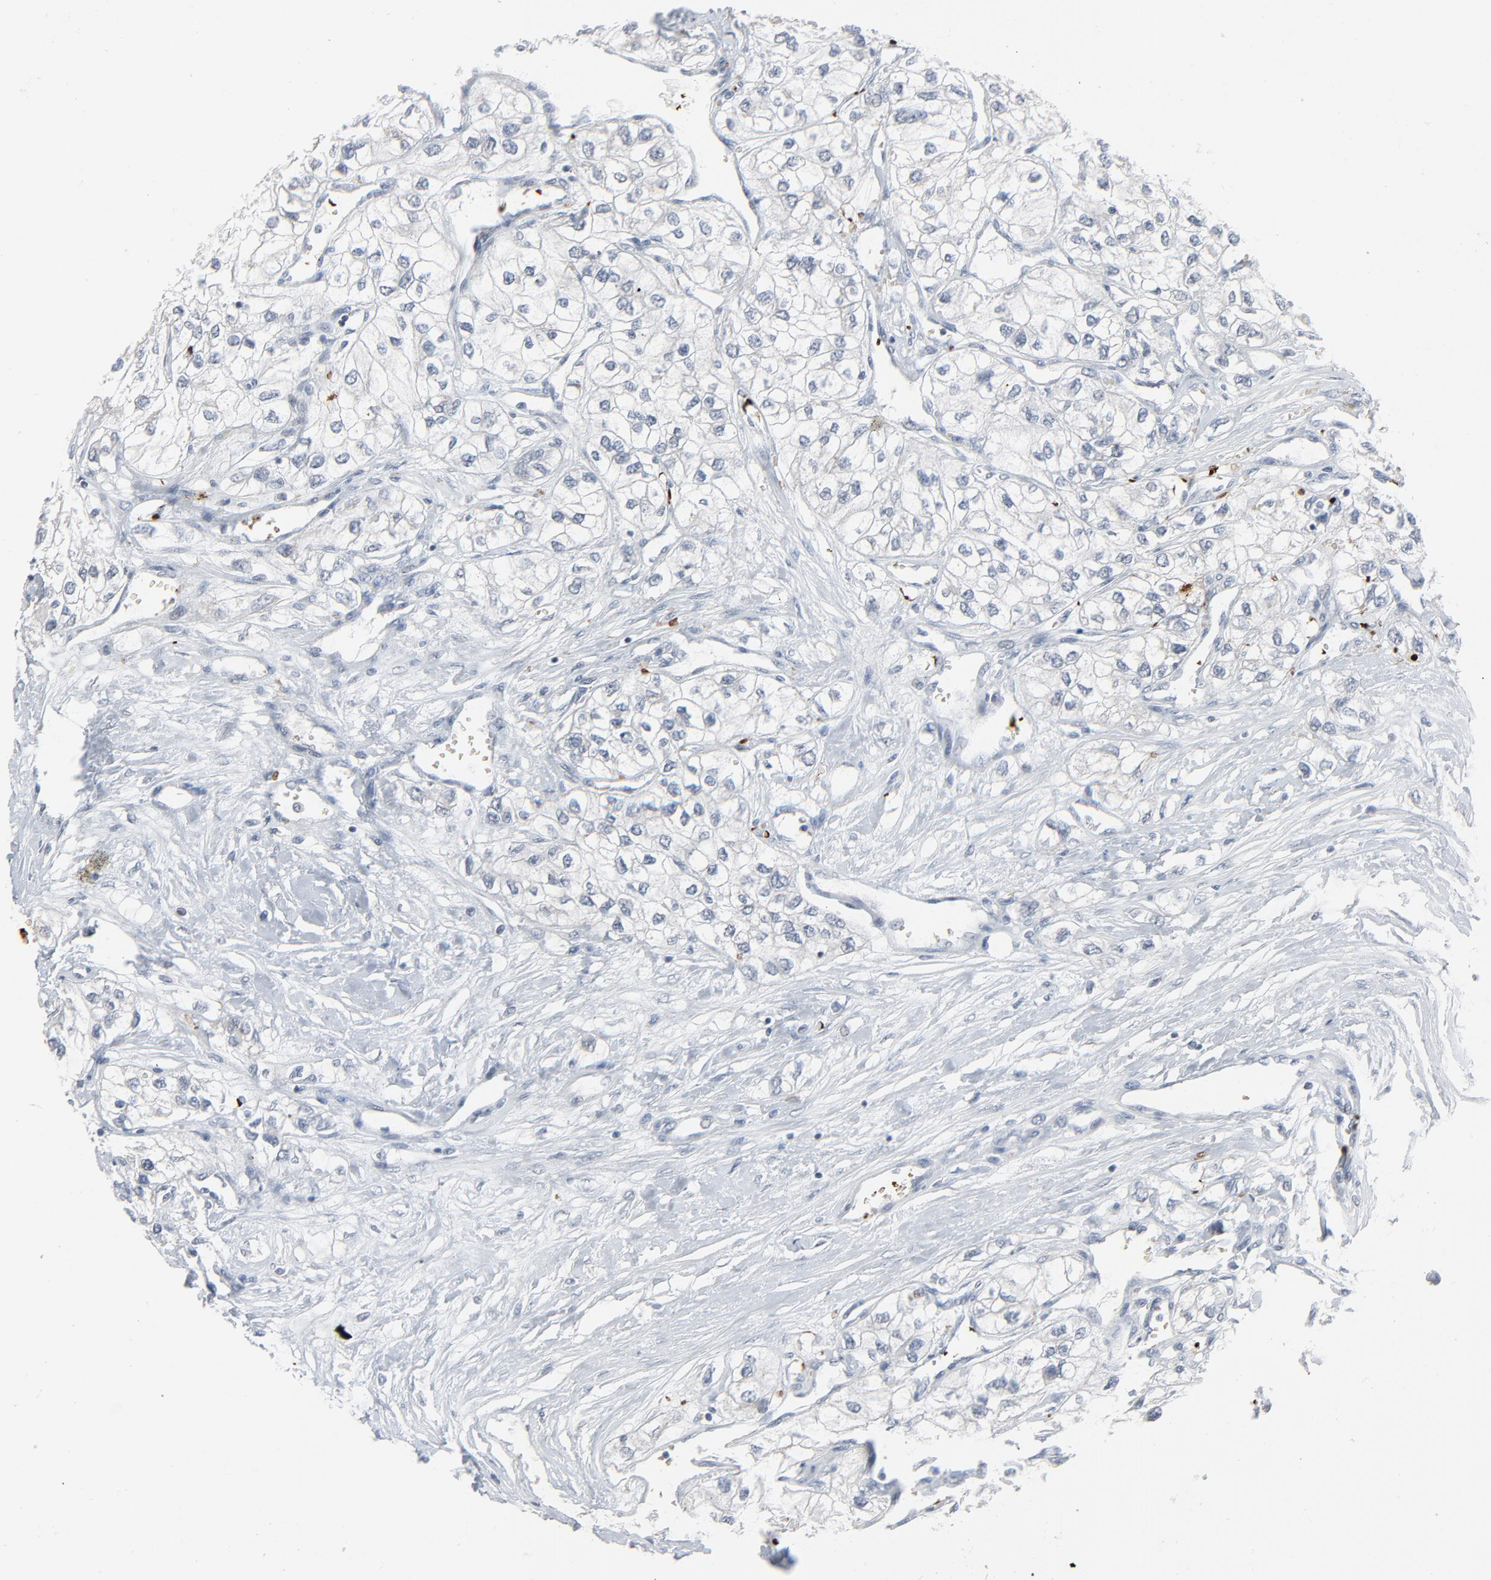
{"staining": {"intensity": "negative", "quantity": "none", "location": "none"}, "tissue": "renal cancer", "cell_type": "Tumor cells", "image_type": "cancer", "snomed": [{"axis": "morphology", "description": "Adenocarcinoma, NOS"}, {"axis": "topography", "description": "Kidney"}], "caption": "Renal adenocarcinoma was stained to show a protein in brown. There is no significant expression in tumor cells.", "gene": "SAGE1", "patient": {"sex": "male", "age": 57}}